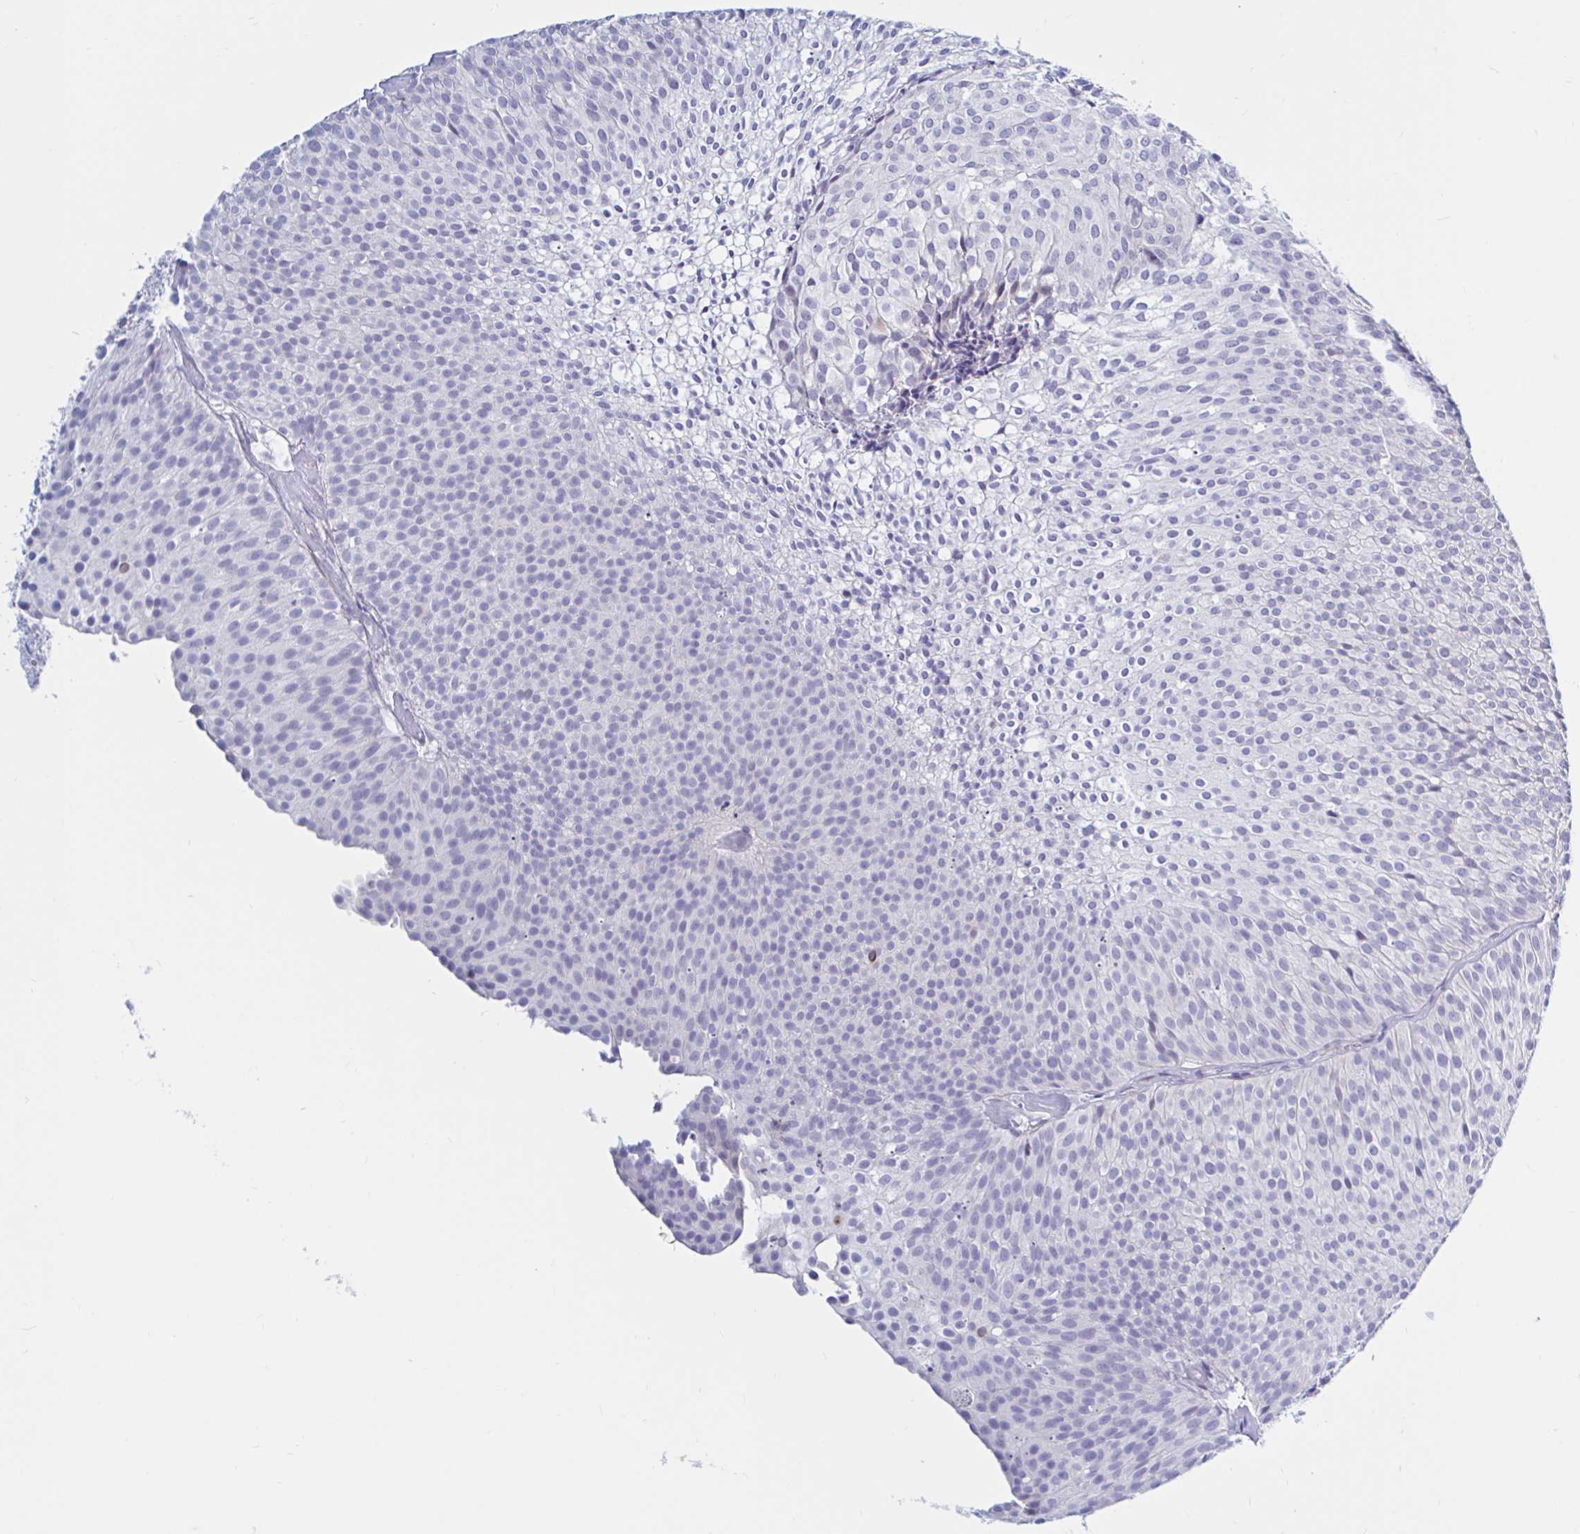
{"staining": {"intensity": "negative", "quantity": "none", "location": "none"}, "tissue": "urothelial cancer", "cell_type": "Tumor cells", "image_type": "cancer", "snomed": [{"axis": "morphology", "description": "Urothelial carcinoma, Low grade"}, {"axis": "topography", "description": "Urinary bladder"}], "caption": "Immunohistochemistry (IHC) histopathology image of low-grade urothelial carcinoma stained for a protein (brown), which exhibits no expression in tumor cells.", "gene": "NBPF3", "patient": {"sex": "male", "age": 91}}